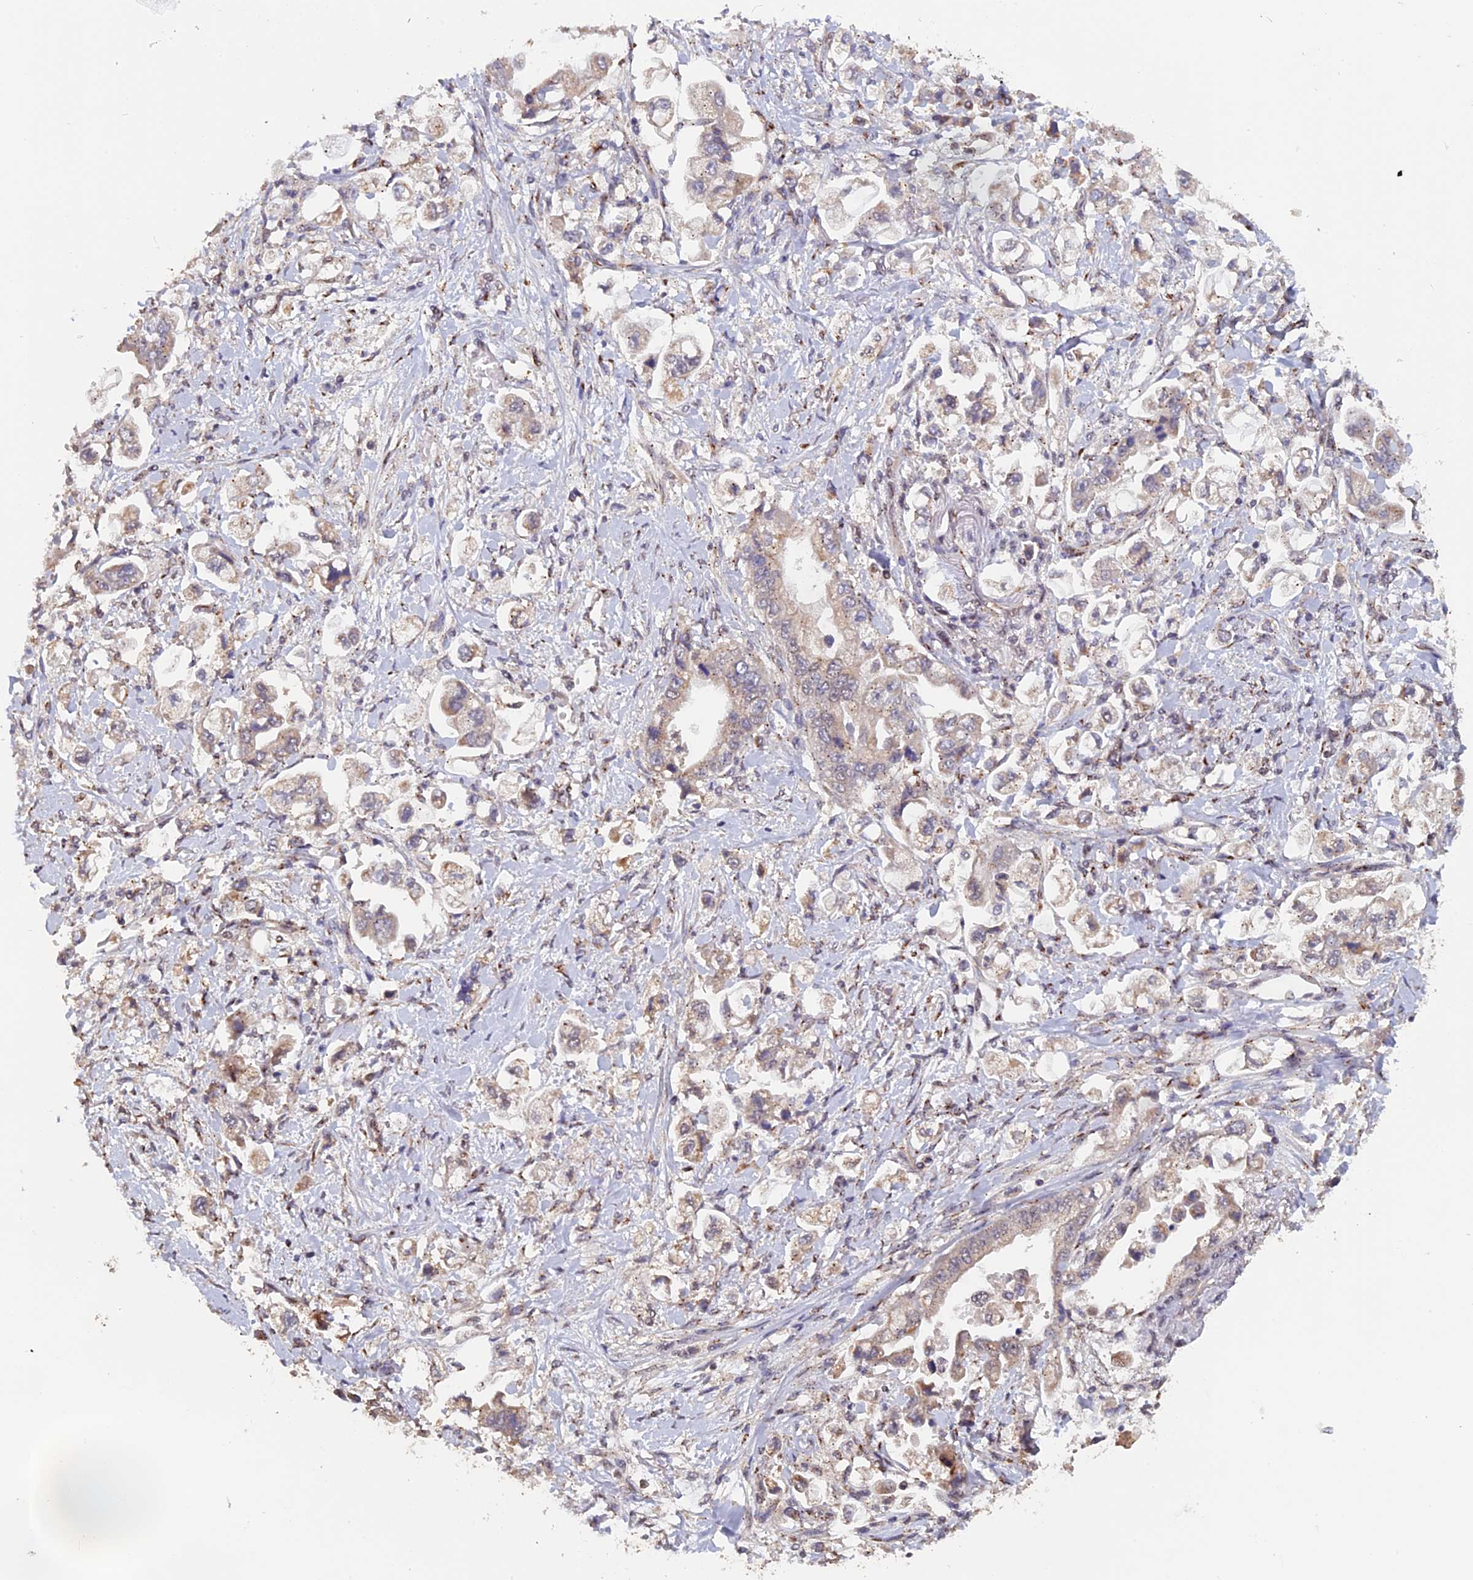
{"staining": {"intensity": "weak", "quantity": "25%-75%", "location": "cytoplasmic/membranous"}, "tissue": "stomach cancer", "cell_type": "Tumor cells", "image_type": "cancer", "snomed": [{"axis": "morphology", "description": "Adenocarcinoma, NOS"}, {"axis": "topography", "description": "Stomach"}], "caption": "DAB (3,3'-diaminobenzidine) immunohistochemical staining of stomach adenocarcinoma displays weak cytoplasmic/membranous protein positivity in about 25%-75% of tumor cells.", "gene": "PIGQ", "patient": {"sex": "male", "age": 62}}